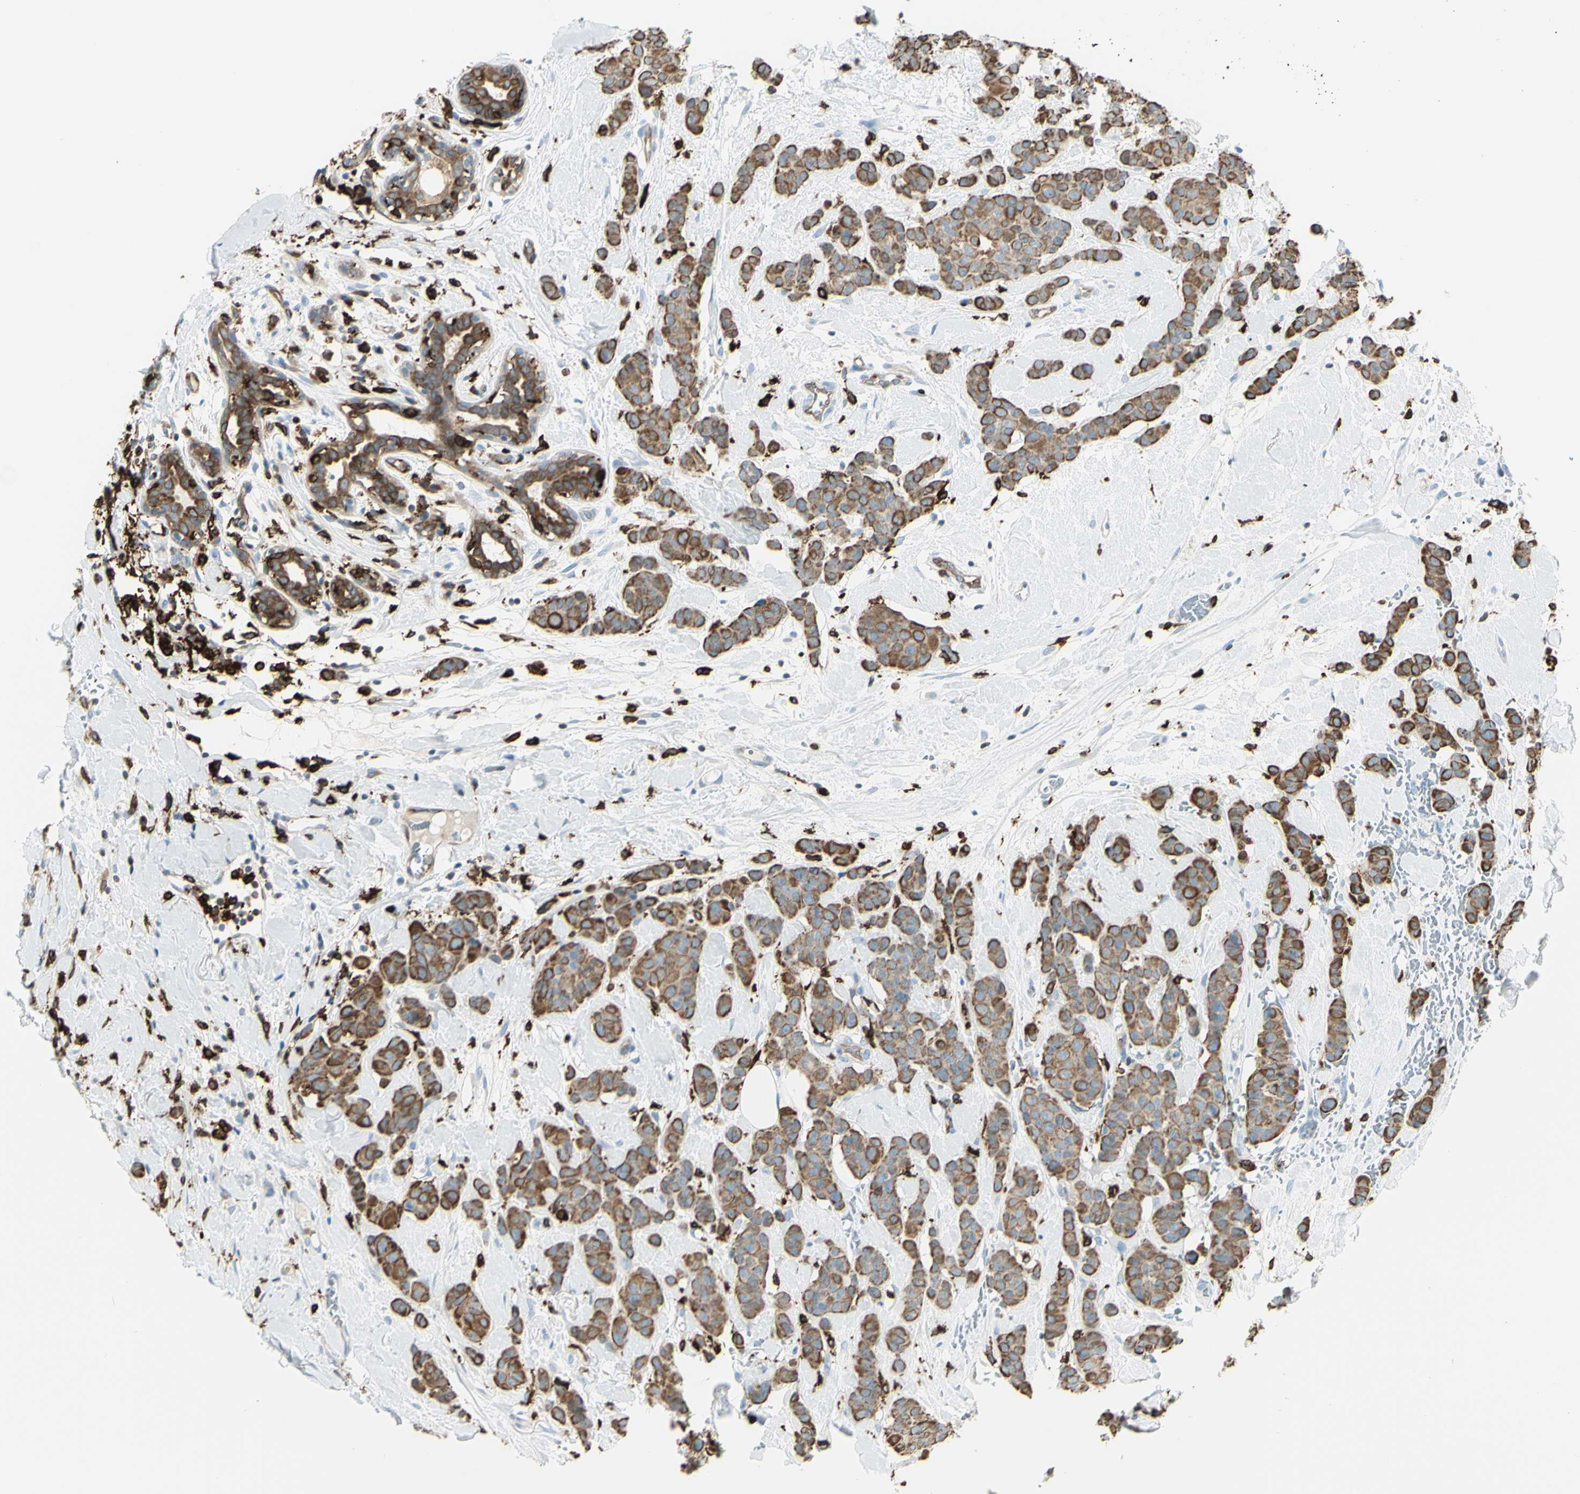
{"staining": {"intensity": "moderate", "quantity": ">75%", "location": "cytoplasmic/membranous"}, "tissue": "breast cancer", "cell_type": "Tumor cells", "image_type": "cancer", "snomed": [{"axis": "morphology", "description": "Normal tissue, NOS"}, {"axis": "morphology", "description": "Duct carcinoma"}, {"axis": "topography", "description": "Breast"}], "caption": "Immunohistochemical staining of human breast cancer reveals moderate cytoplasmic/membranous protein positivity in approximately >75% of tumor cells. Nuclei are stained in blue.", "gene": "CD74", "patient": {"sex": "female", "age": 40}}